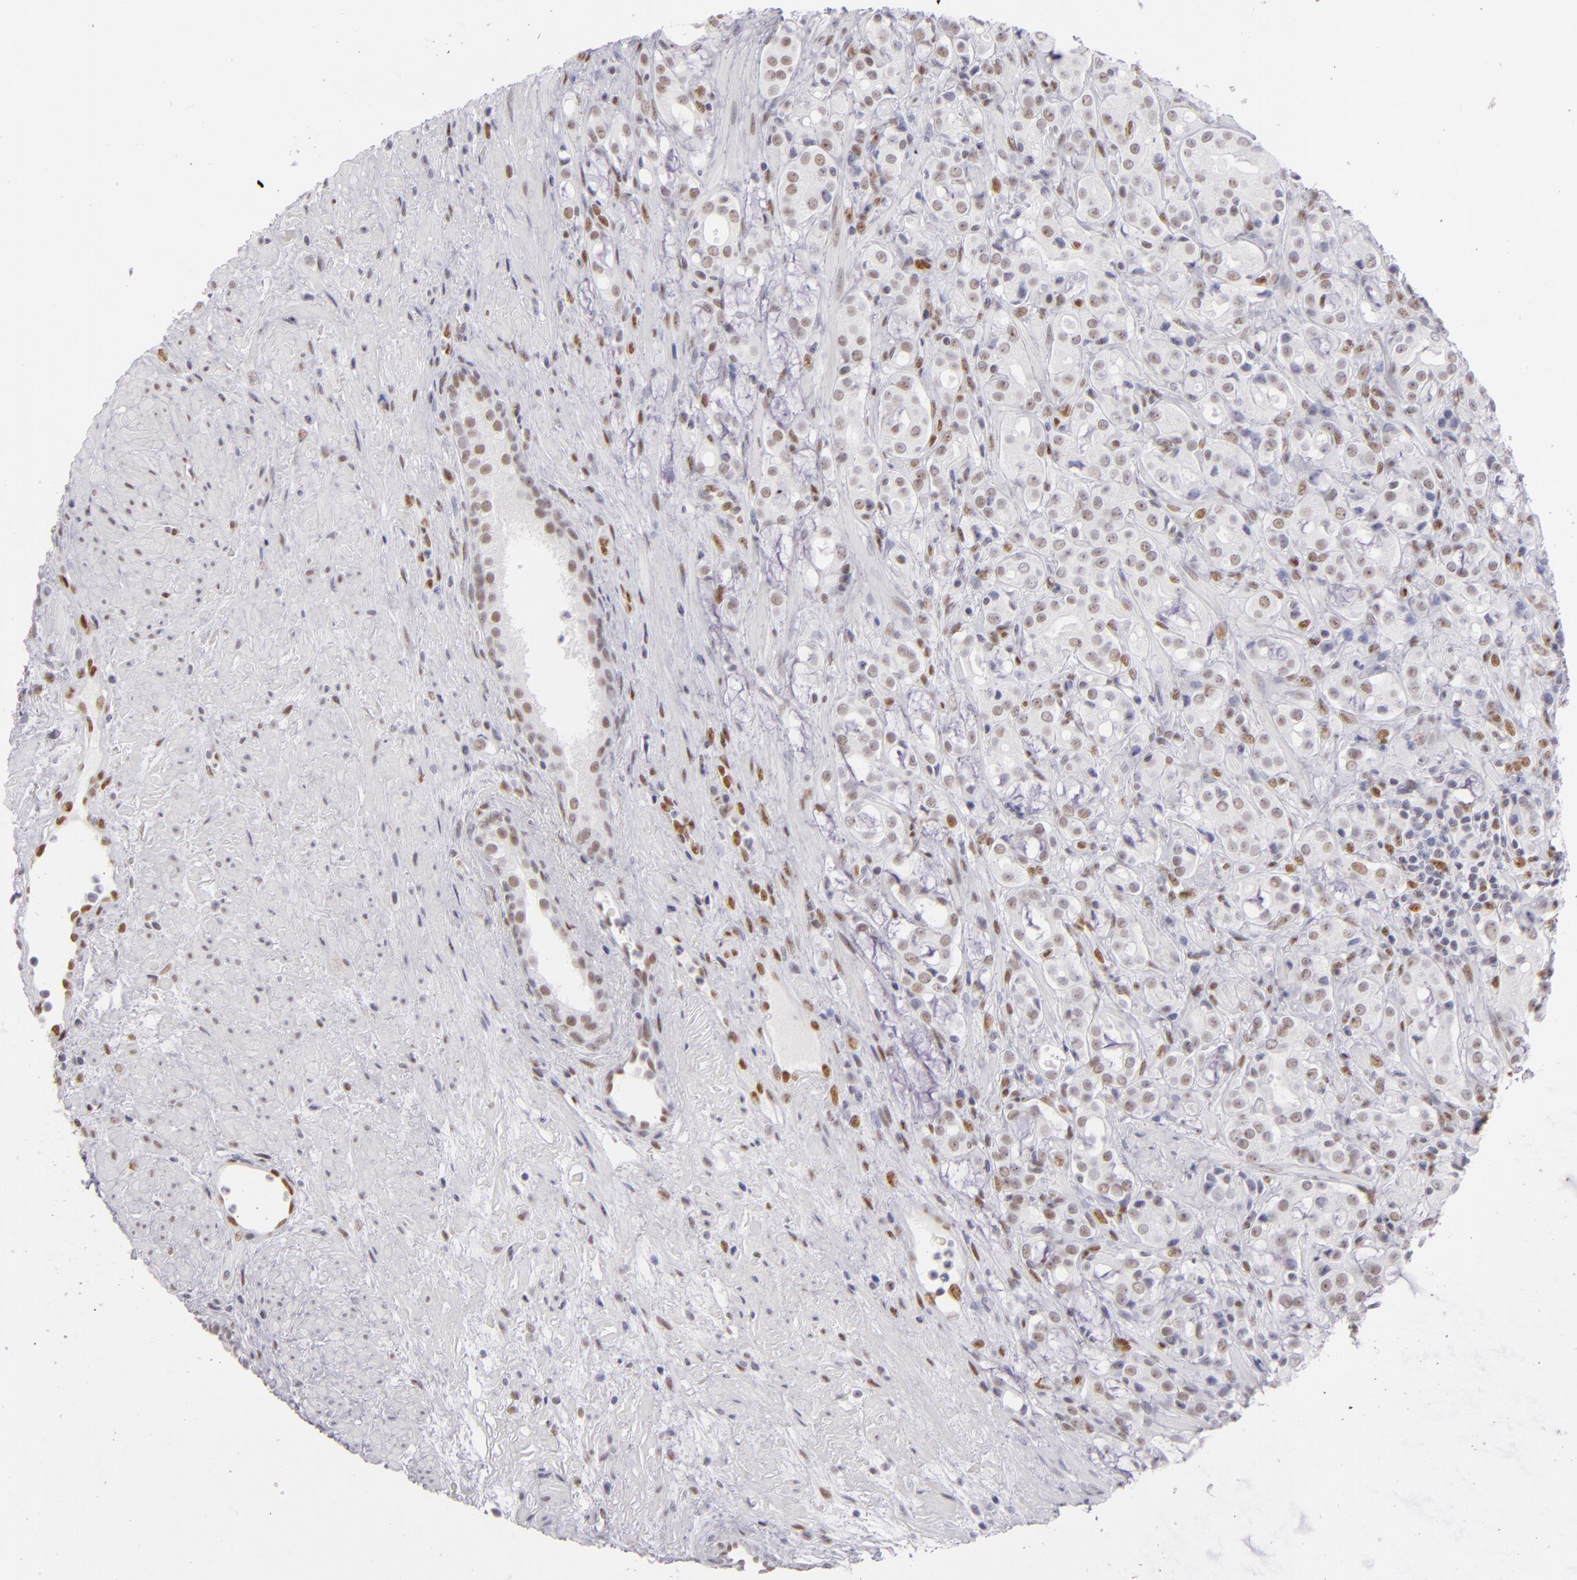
{"staining": {"intensity": "moderate", "quantity": "<25%", "location": "nuclear"}, "tissue": "prostate cancer", "cell_type": "Tumor cells", "image_type": "cancer", "snomed": [{"axis": "morphology", "description": "Adenocarcinoma, High grade"}, {"axis": "topography", "description": "Prostate"}], "caption": "Tumor cells demonstrate low levels of moderate nuclear expression in approximately <25% of cells in human adenocarcinoma (high-grade) (prostate).", "gene": "TOP3A", "patient": {"sex": "male", "age": 72}}